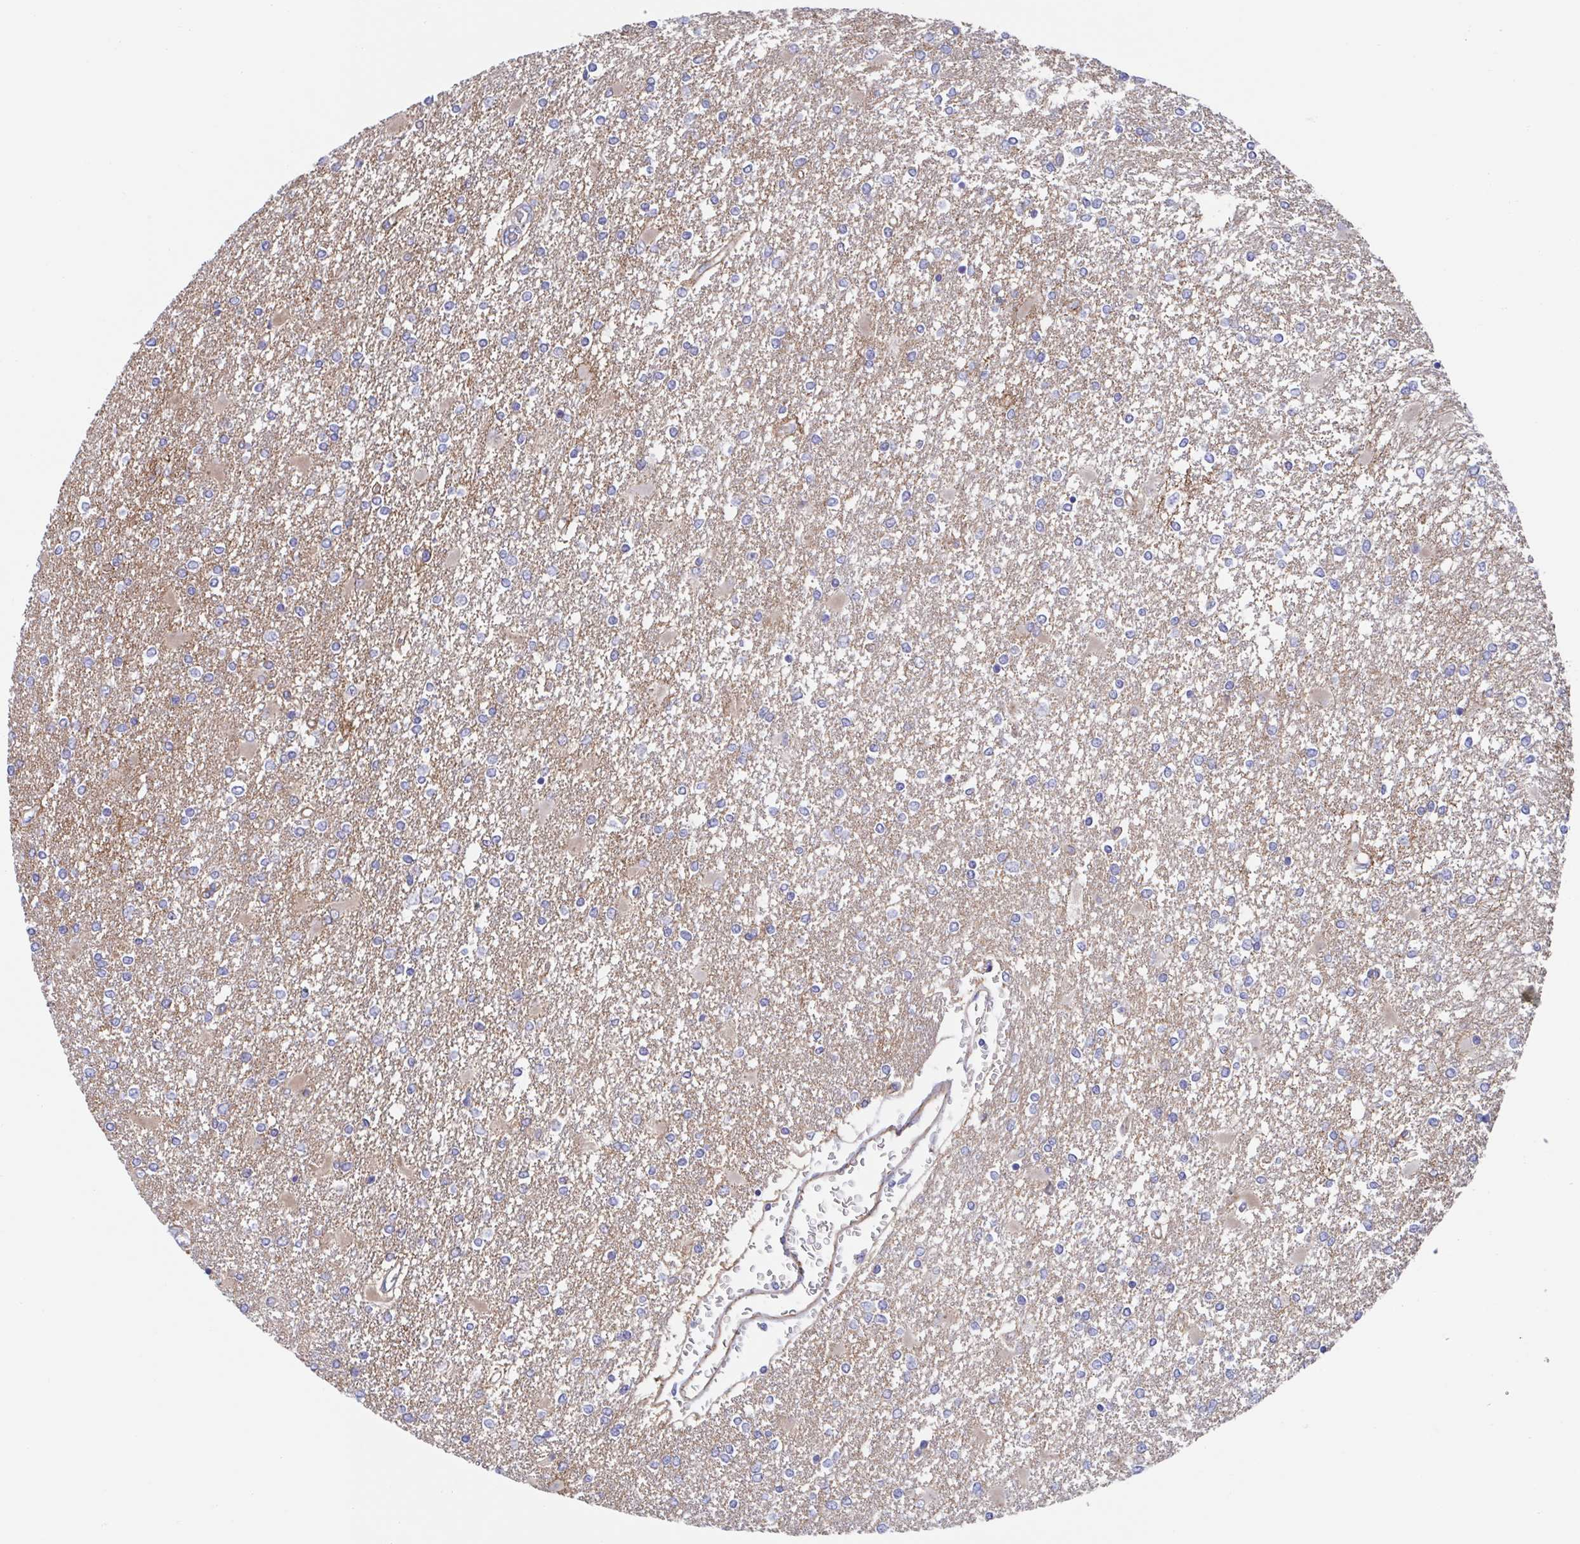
{"staining": {"intensity": "negative", "quantity": "none", "location": "none"}, "tissue": "glioma", "cell_type": "Tumor cells", "image_type": "cancer", "snomed": [{"axis": "morphology", "description": "Glioma, malignant, High grade"}, {"axis": "topography", "description": "Cerebral cortex"}], "caption": "This is an immunohistochemistry histopathology image of human glioma. There is no staining in tumor cells.", "gene": "CDH2", "patient": {"sex": "male", "age": 79}}